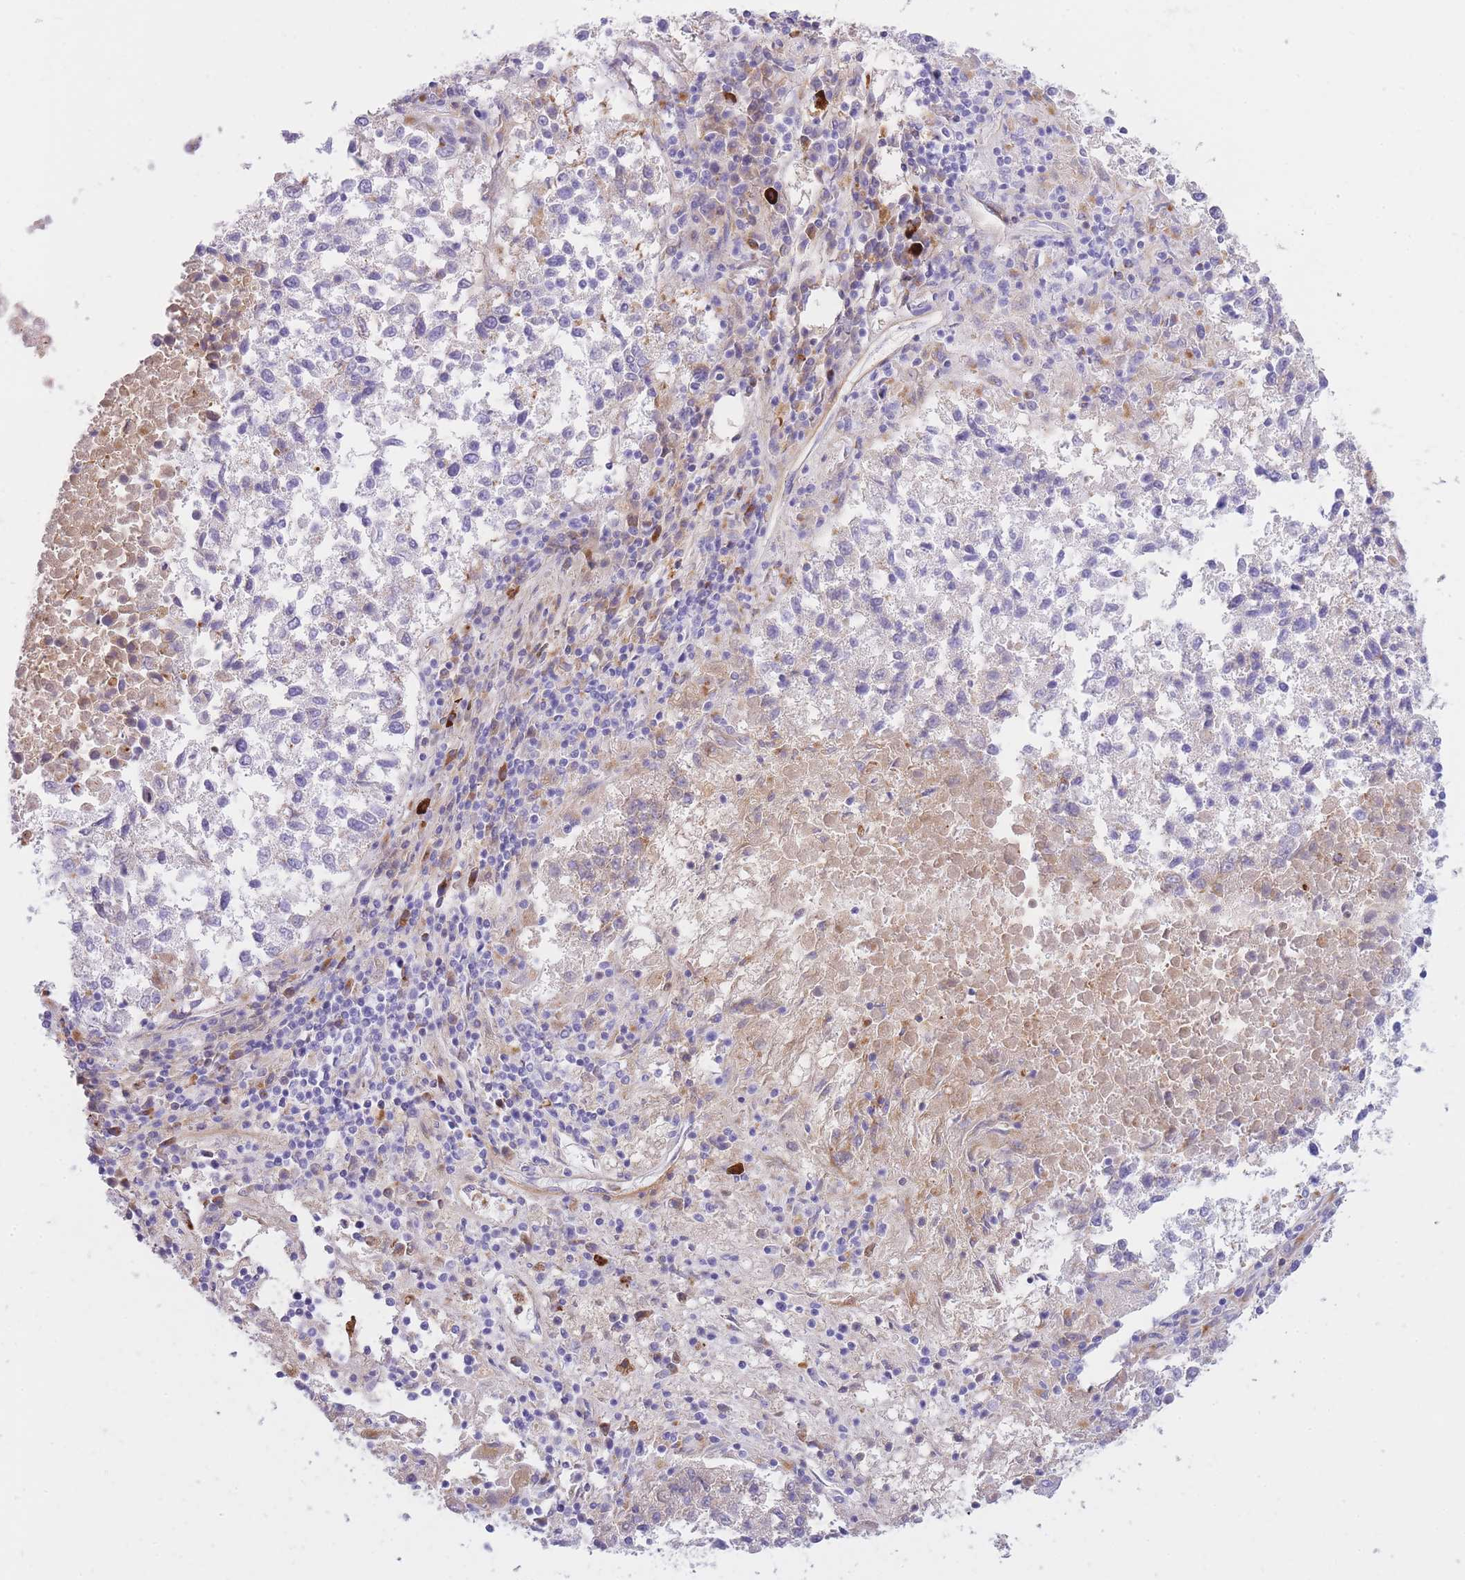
{"staining": {"intensity": "weak", "quantity": "<25%", "location": "cytoplasmic/membranous"}, "tissue": "lung cancer", "cell_type": "Tumor cells", "image_type": "cancer", "snomed": [{"axis": "morphology", "description": "Squamous cell carcinoma, NOS"}, {"axis": "topography", "description": "Lung"}], "caption": "A micrograph of lung cancer stained for a protein demonstrates no brown staining in tumor cells. (Brightfield microscopy of DAB (3,3'-diaminobenzidine) immunohistochemistry at high magnification).", "gene": "PLBD1", "patient": {"sex": "male", "age": 73}}